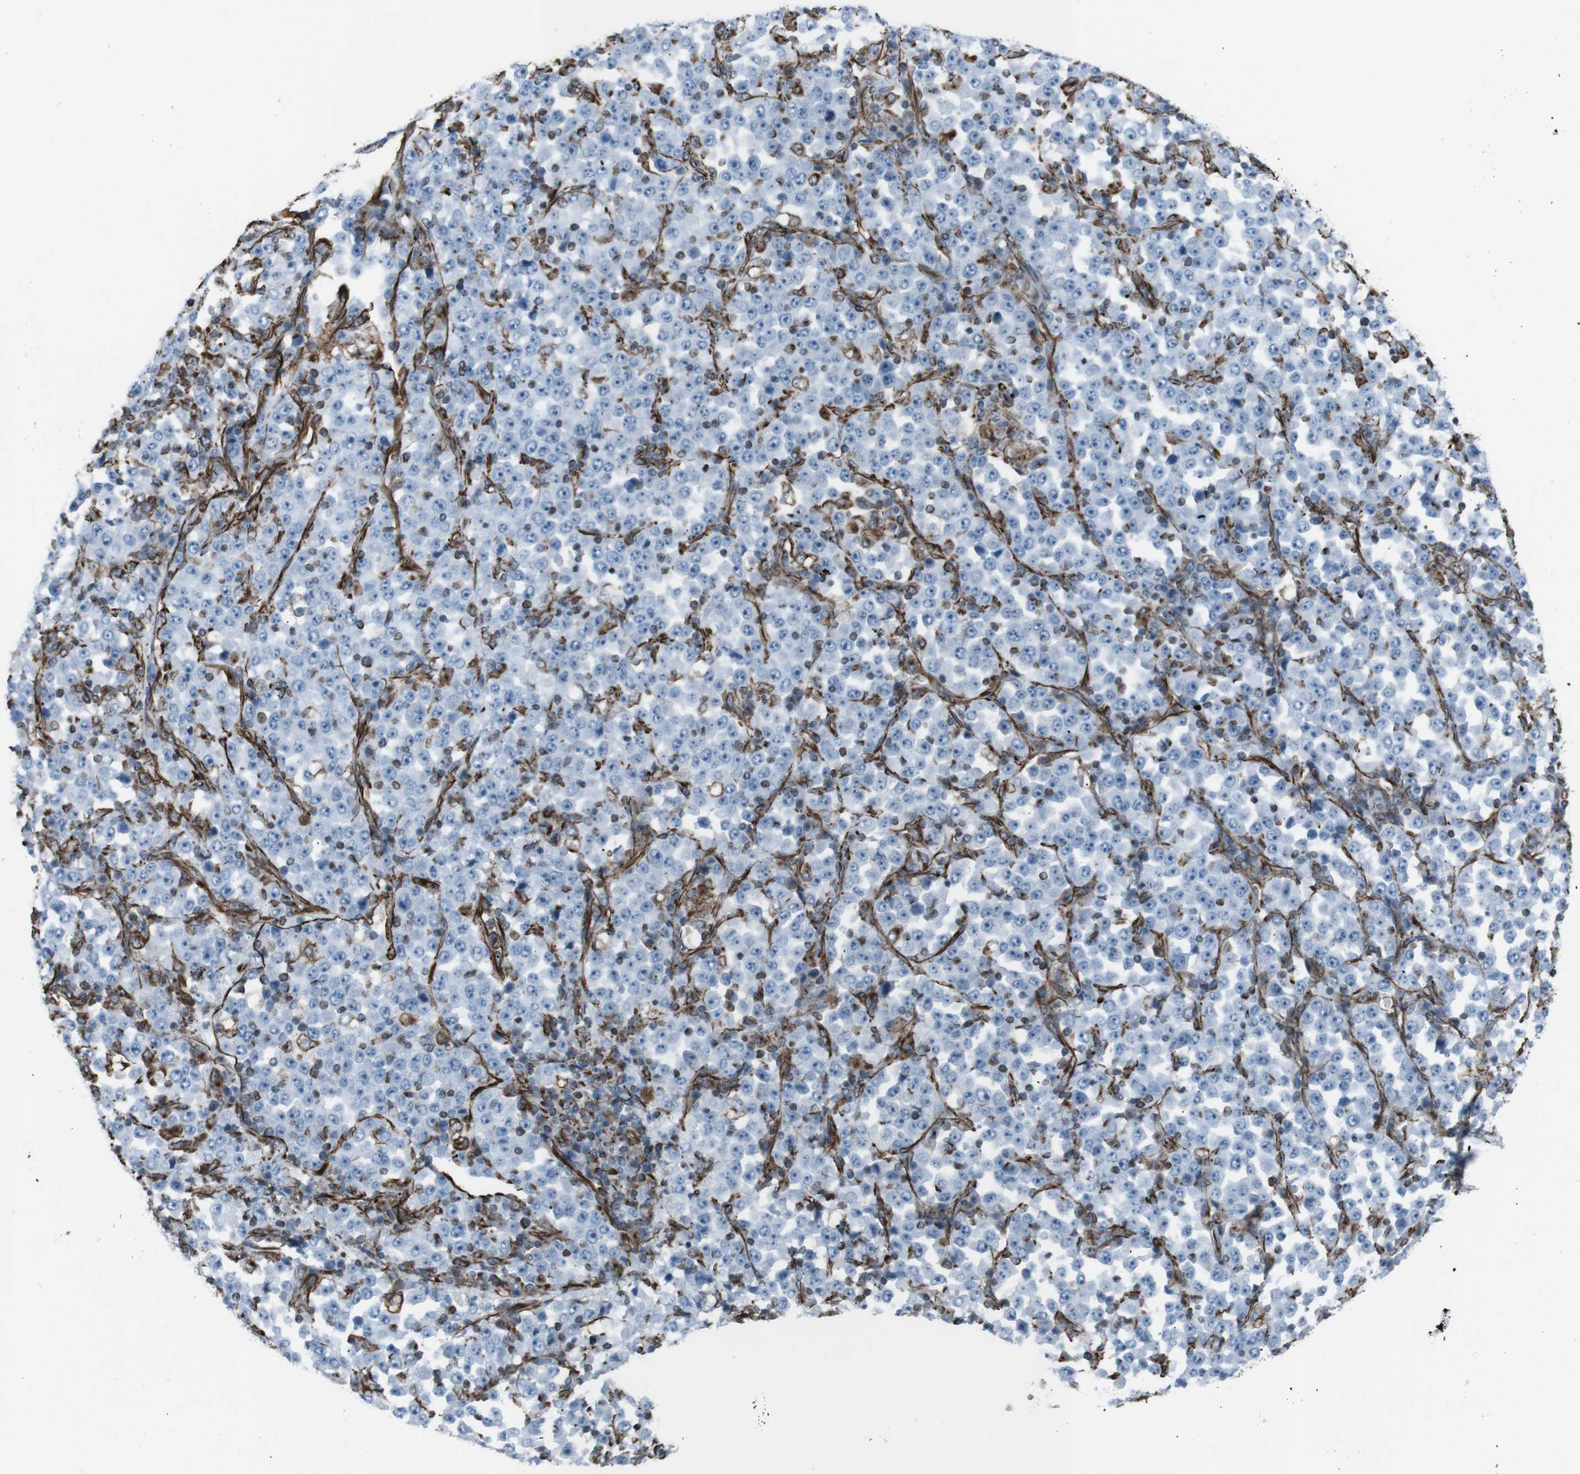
{"staining": {"intensity": "negative", "quantity": "none", "location": "none"}, "tissue": "stomach cancer", "cell_type": "Tumor cells", "image_type": "cancer", "snomed": [{"axis": "morphology", "description": "Normal tissue, NOS"}, {"axis": "morphology", "description": "Adenocarcinoma, NOS"}, {"axis": "topography", "description": "Stomach, upper"}, {"axis": "topography", "description": "Stomach"}], "caption": "This image is of adenocarcinoma (stomach) stained with immunohistochemistry (IHC) to label a protein in brown with the nuclei are counter-stained blue. There is no expression in tumor cells. (DAB immunohistochemistry (IHC) visualized using brightfield microscopy, high magnification).", "gene": "ZDHHC6", "patient": {"sex": "male", "age": 59}}